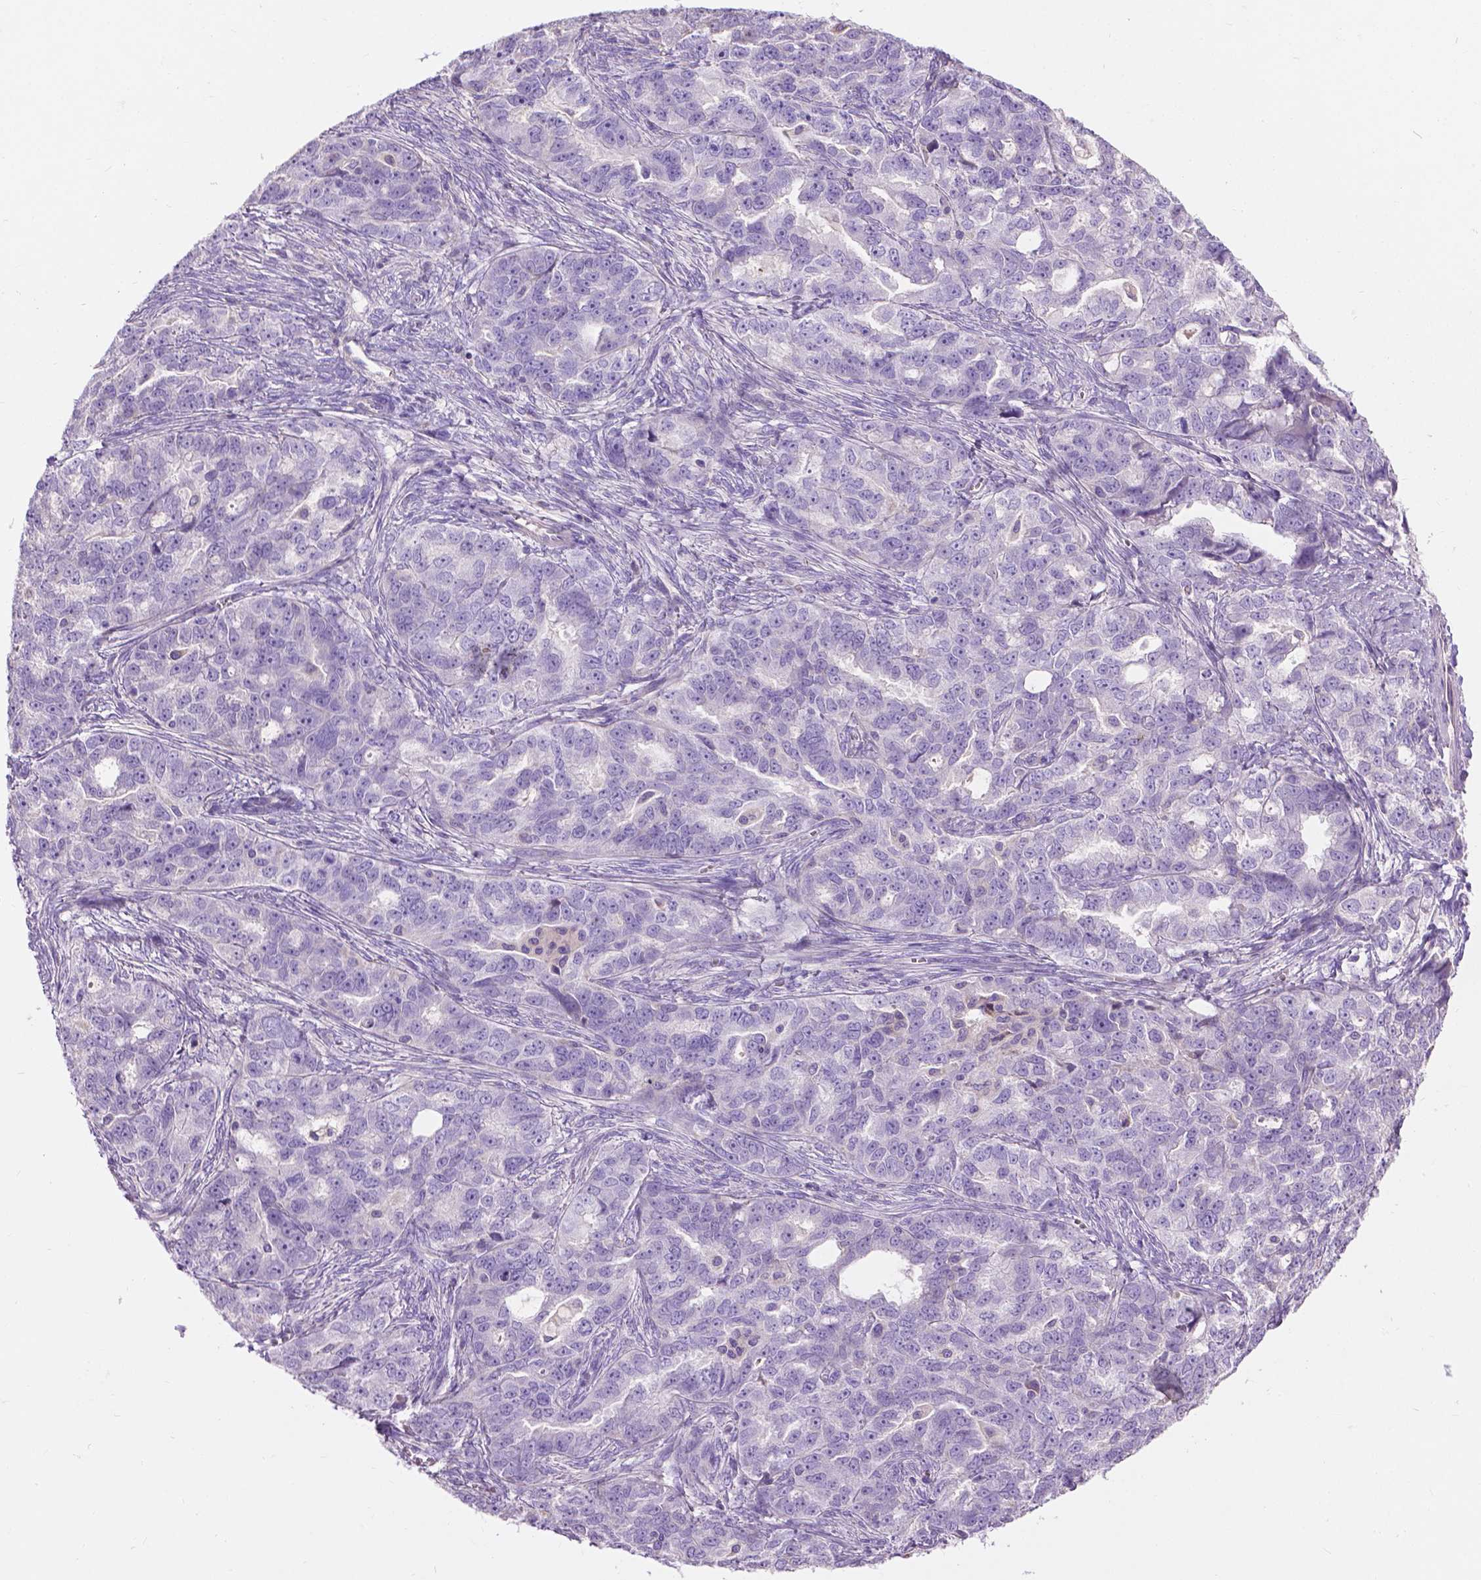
{"staining": {"intensity": "negative", "quantity": "none", "location": "none"}, "tissue": "ovarian cancer", "cell_type": "Tumor cells", "image_type": "cancer", "snomed": [{"axis": "morphology", "description": "Cystadenocarcinoma, serous, NOS"}, {"axis": "topography", "description": "Ovary"}], "caption": "Immunohistochemistry (IHC) of human ovarian serous cystadenocarcinoma shows no expression in tumor cells.", "gene": "NOXO1", "patient": {"sex": "female", "age": 51}}